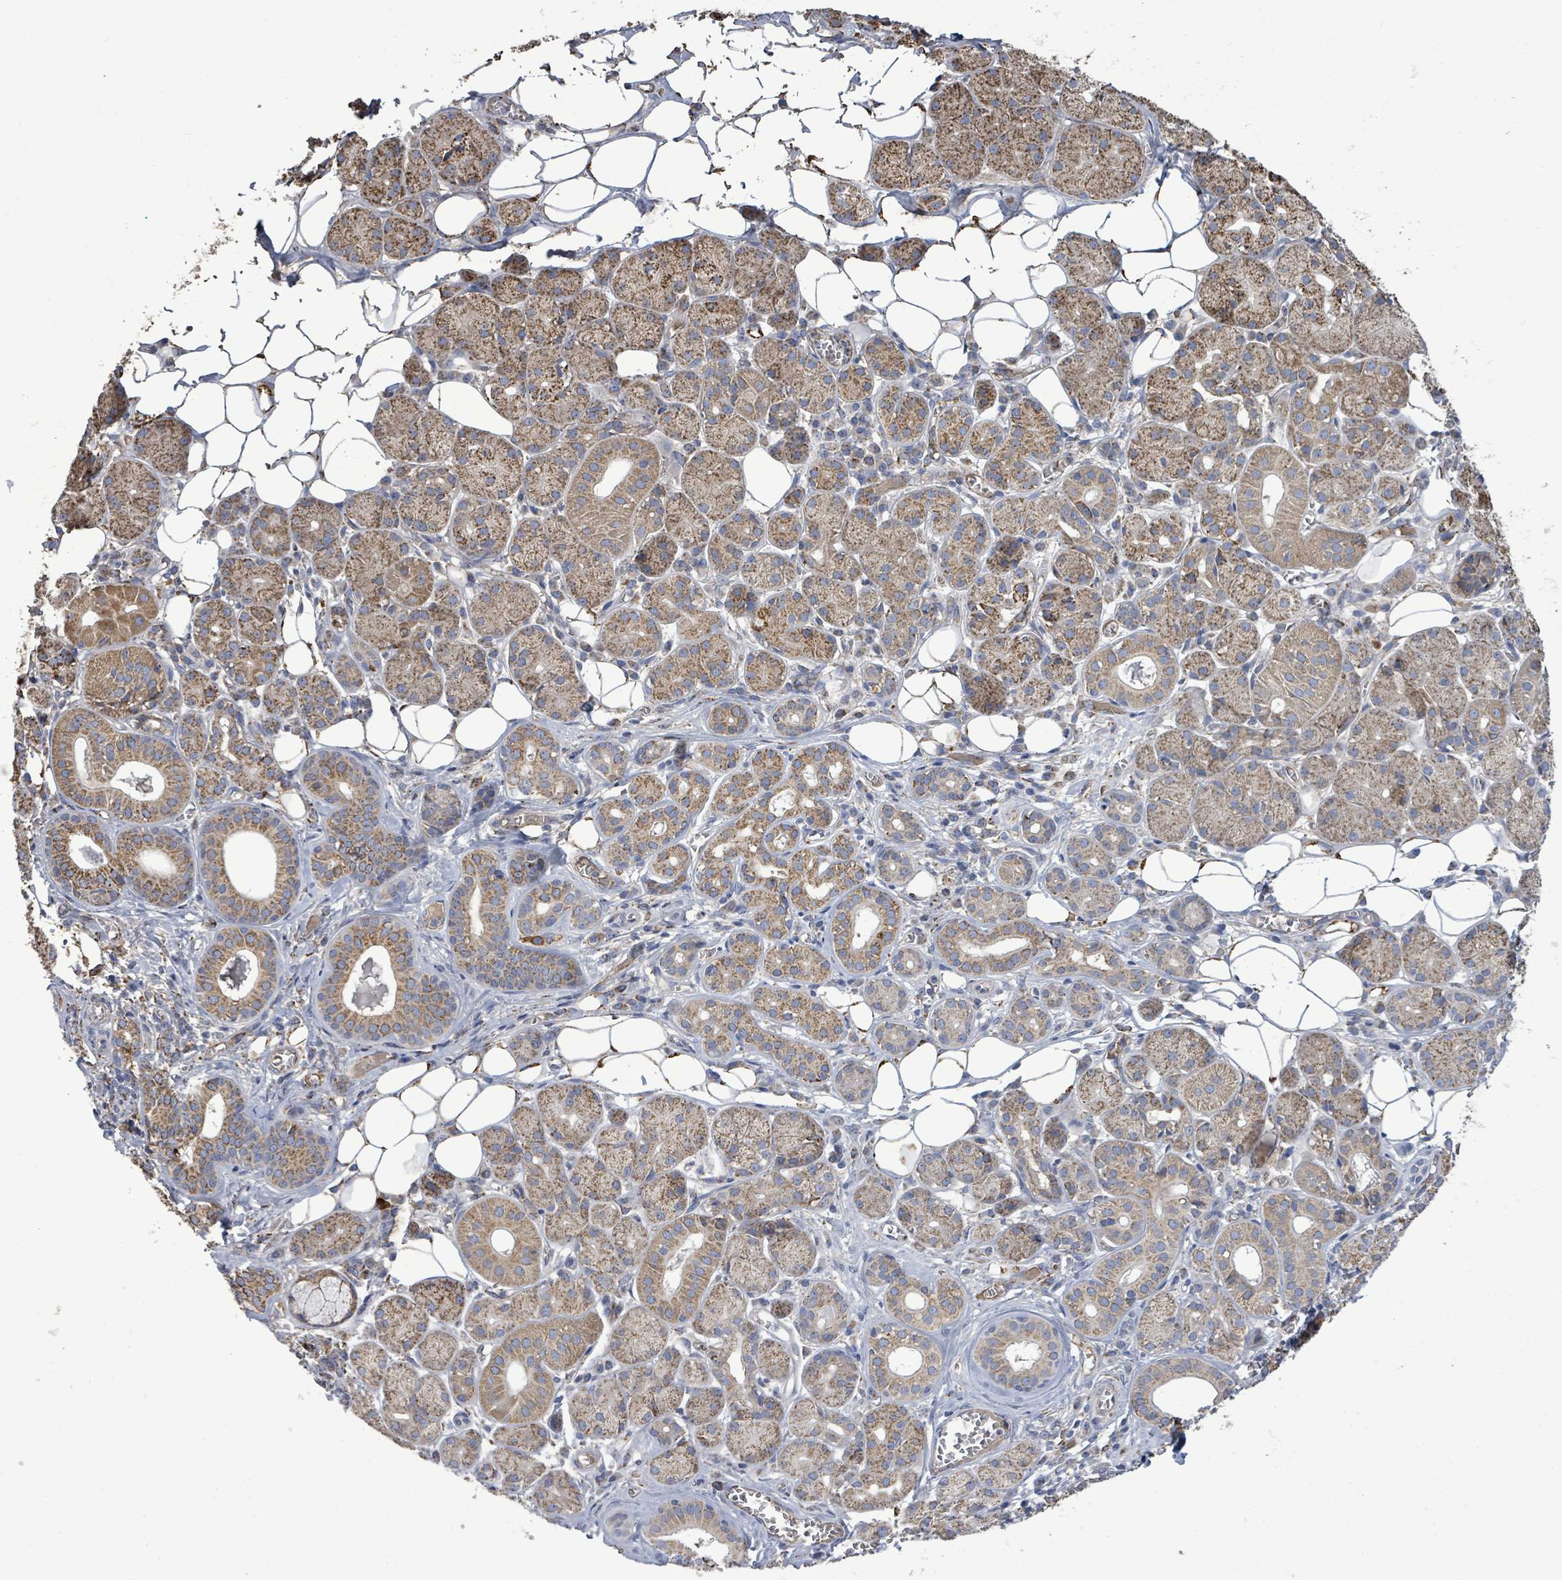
{"staining": {"intensity": "strong", "quantity": ">75%", "location": "cytoplasmic/membranous"}, "tissue": "salivary gland", "cell_type": "Glandular cells", "image_type": "normal", "snomed": [{"axis": "morphology", "description": "Squamous cell carcinoma, NOS"}, {"axis": "topography", "description": "Skin"}, {"axis": "topography", "description": "Head-Neck"}], "caption": "Normal salivary gland was stained to show a protein in brown. There is high levels of strong cytoplasmic/membranous expression in about >75% of glandular cells.", "gene": "MTMR12", "patient": {"sex": "male", "age": 80}}